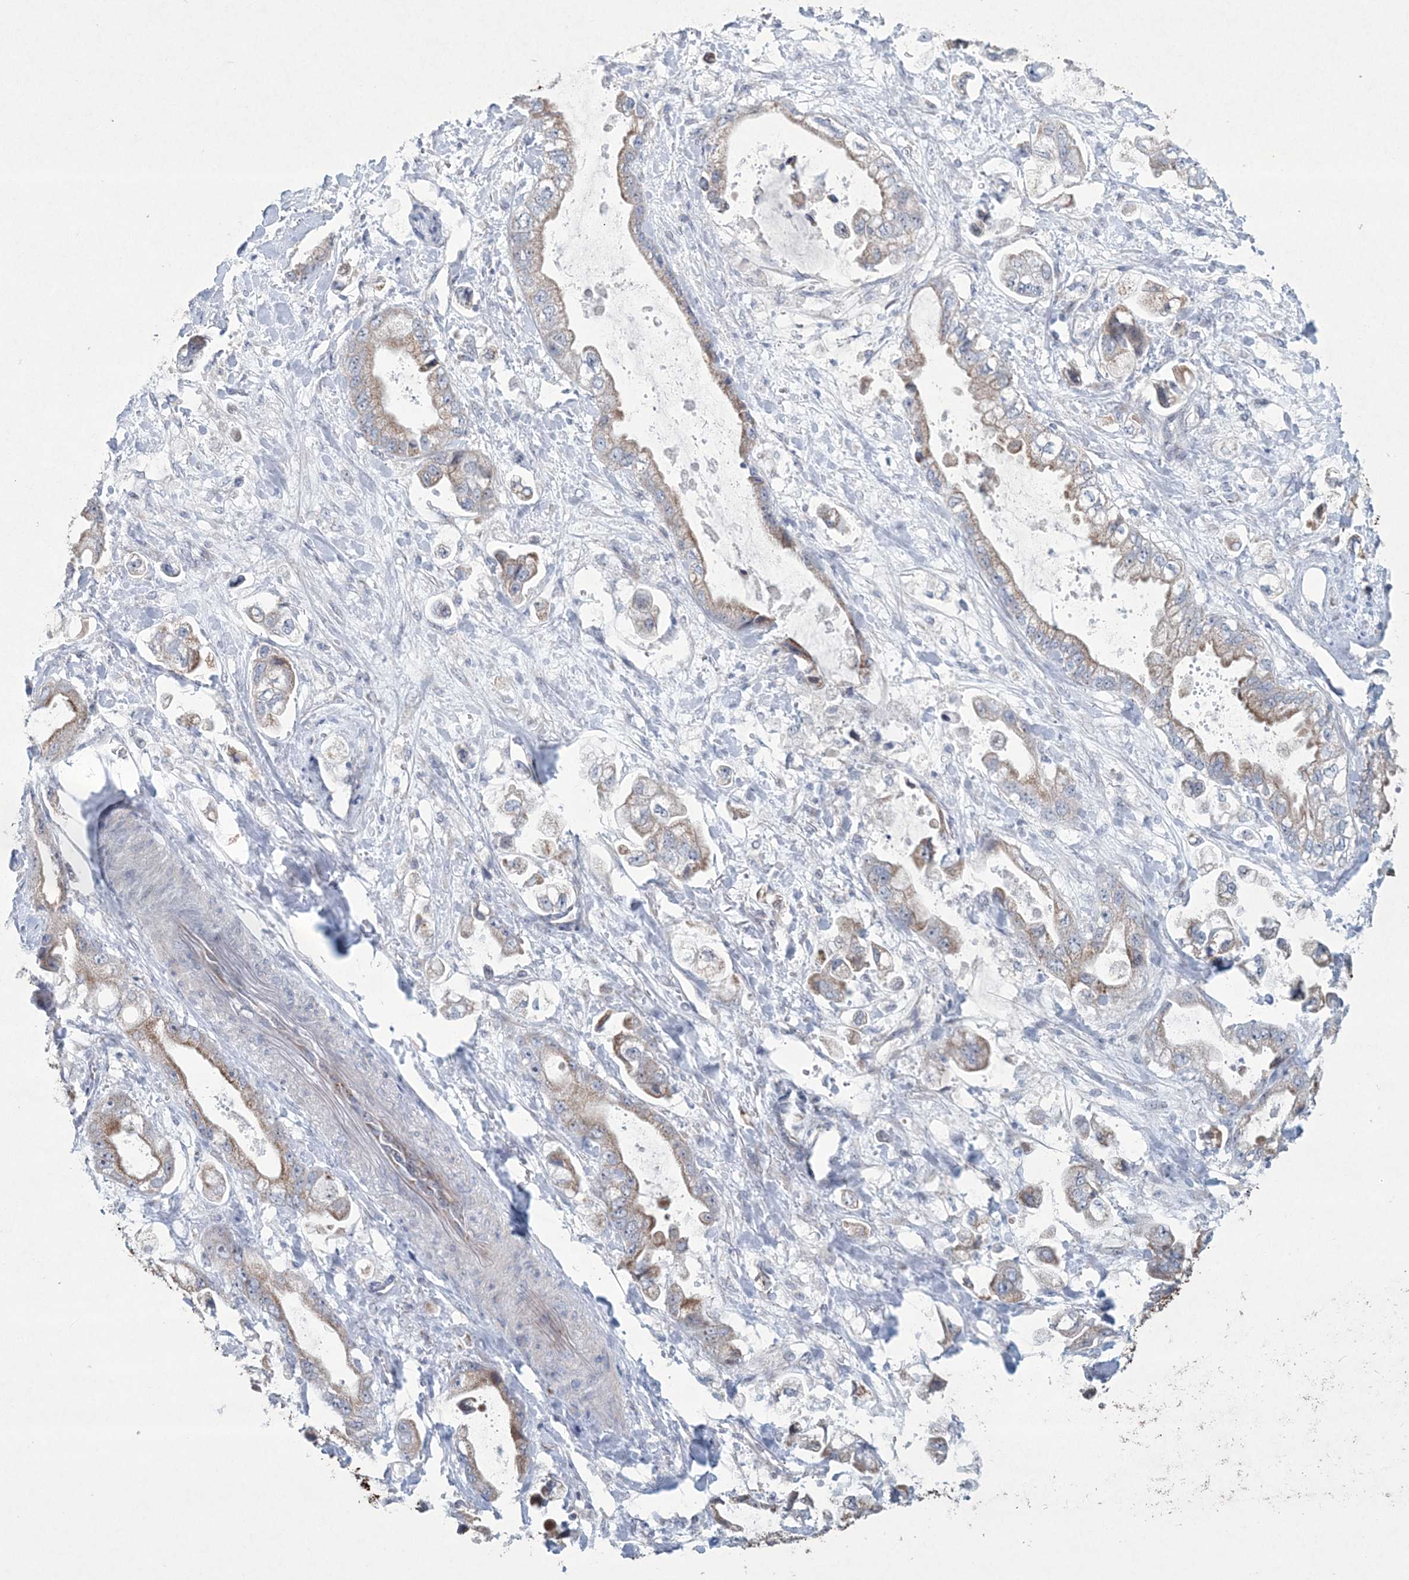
{"staining": {"intensity": "moderate", "quantity": ">75%", "location": "cytoplasmic/membranous"}, "tissue": "stomach cancer", "cell_type": "Tumor cells", "image_type": "cancer", "snomed": [{"axis": "morphology", "description": "Adenocarcinoma, NOS"}, {"axis": "topography", "description": "Stomach"}], "caption": "Human adenocarcinoma (stomach) stained with a protein marker reveals moderate staining in tumor cells.", "gene": "CES4A", "patient": {"sex": "male", "age": 62}}